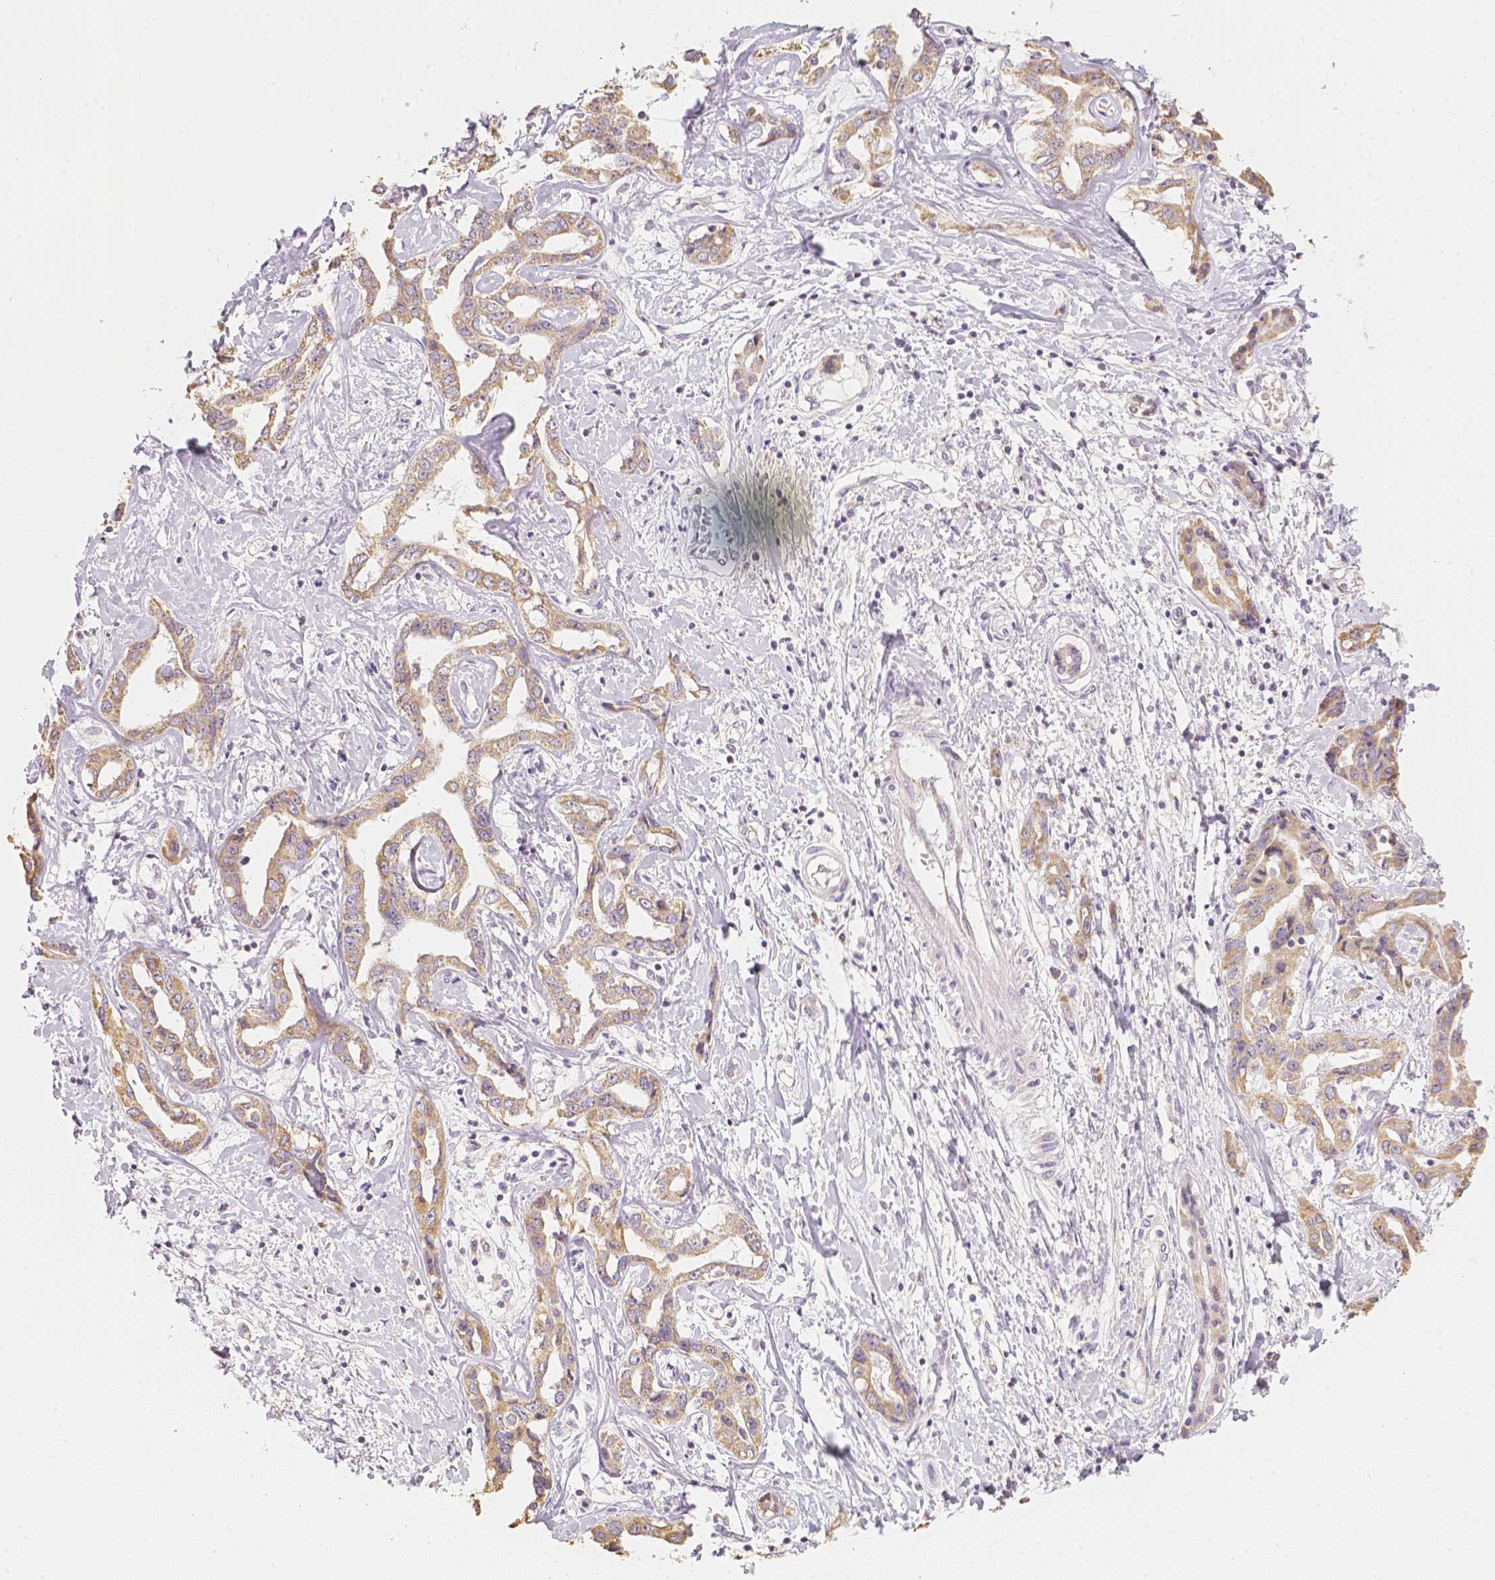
{"staining": {"intensity": "moderate", "quantity": ">75%", "location": "cytoplasmic/membranous"}, "tissue": "liver cancer", "cell_type": "Tumor cells", "image_type": "cancer", "snomed": [{"axis": "morphology", "description": "Cholangiocarcinoma"}, {"axis": "topography", "description": "Liver"}], "caption": "Liver cancer (cholangiocarcinoma) stained with immunohistochemistry demonstrates moderate cytoplasmic/membranous positivity in approximately >75% of tumor cells.", "gene": "NVL", "patient": {"sex": "male", "age": 59}}